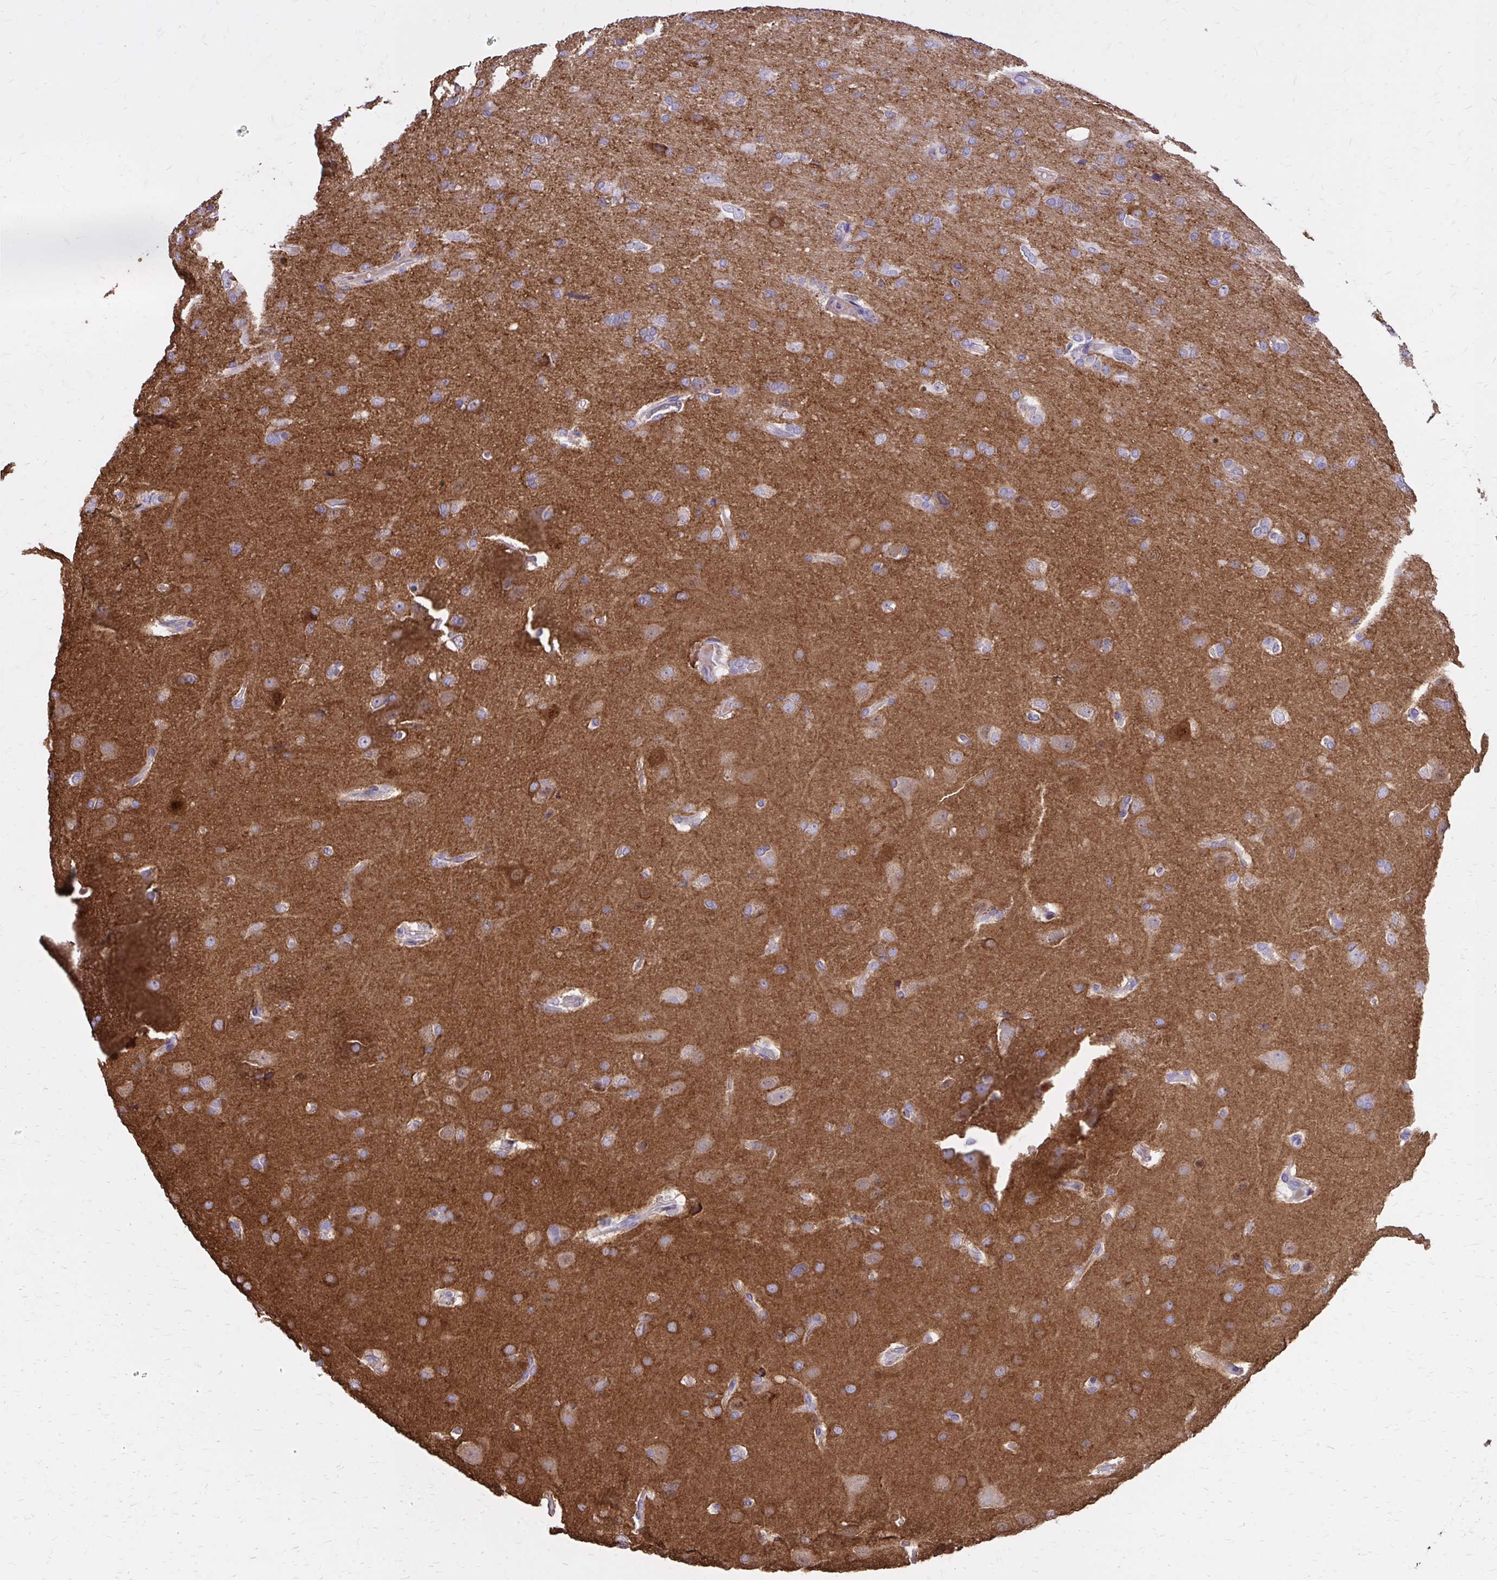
{"staining": {"intensity": "negative", "quantity": "none", "location": "none"}, "tissue": "glioma", "cell_type": "Tumor cells", "image_type": "cancer", "snomed": [{"axis": "morphology", "description": "Glioma, malignant, High grade"}, {"axis": "topography", "description": "Brain"}], "caption": "DAB immunohistochemical staining of high-grade glioma (malignant) demonstrates no significant staining in tumor cells. The staining was performed using DAB to visualize the protein expression in brown, while the nuclei were stained in blue with hematoxylin (Magnification: 20x).", "gene": "EPB41L1", "patient": {"sex": "male", "age": 53}}